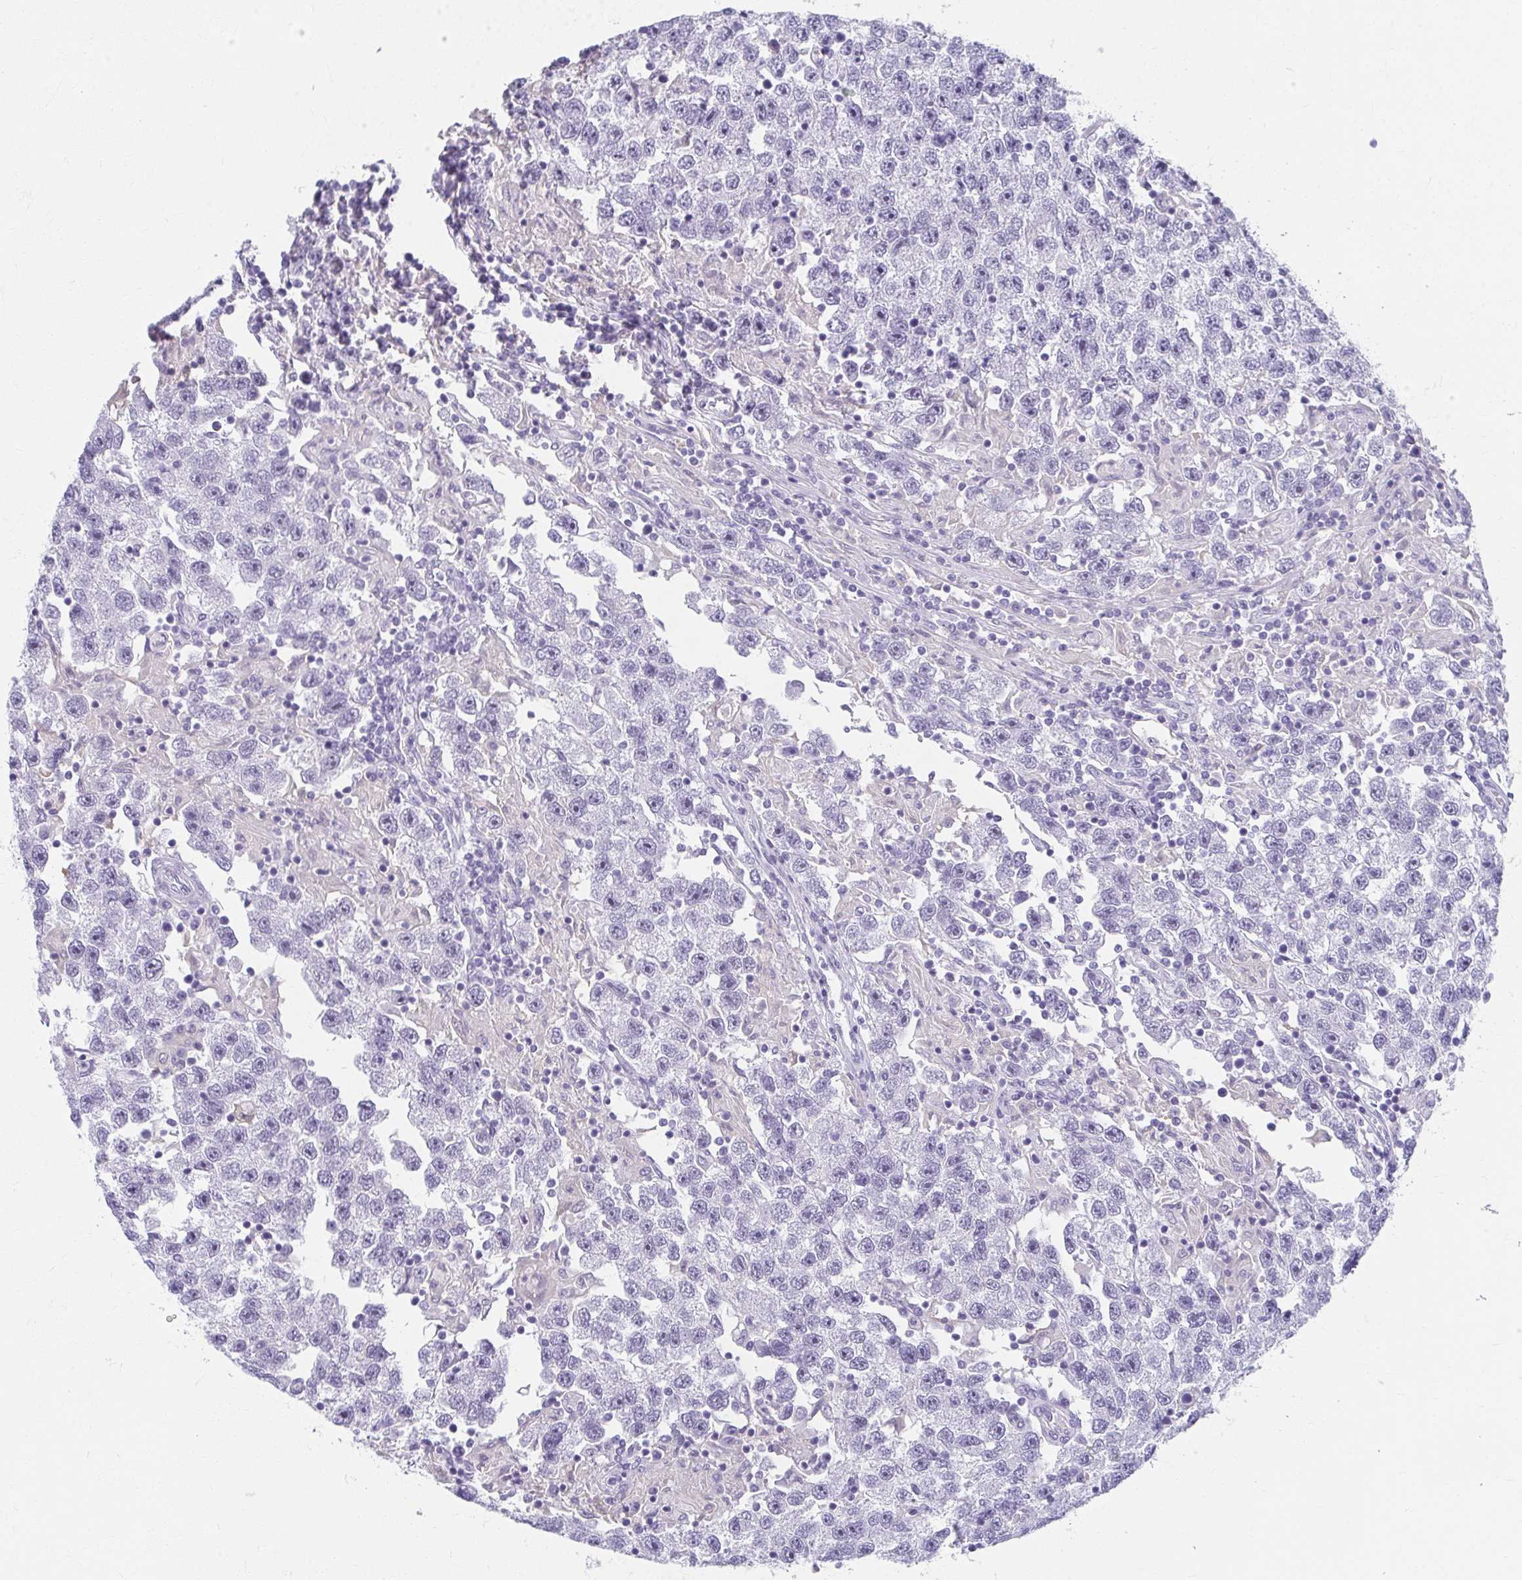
{"staining": {"intensity": "negative", "quantity": "none", "location": "none"}, "tissue": "testis cancer", "cell_type": "Tumor cells", "image_type": "cancer", "snomed": [{"axis": "morphology", "description": "Seminoma, NOS"}, {"axis": "topography", "description": "Testis"}], "caption": "A photomicrograph of testis cancer (seminoma) stained for a protein displays no brown staining in tumor cells. (Brightfield microscopy of DAB IHC at high magnification).", "gene": "MOBP", "patient": {"sex": "male", "age": 26}}